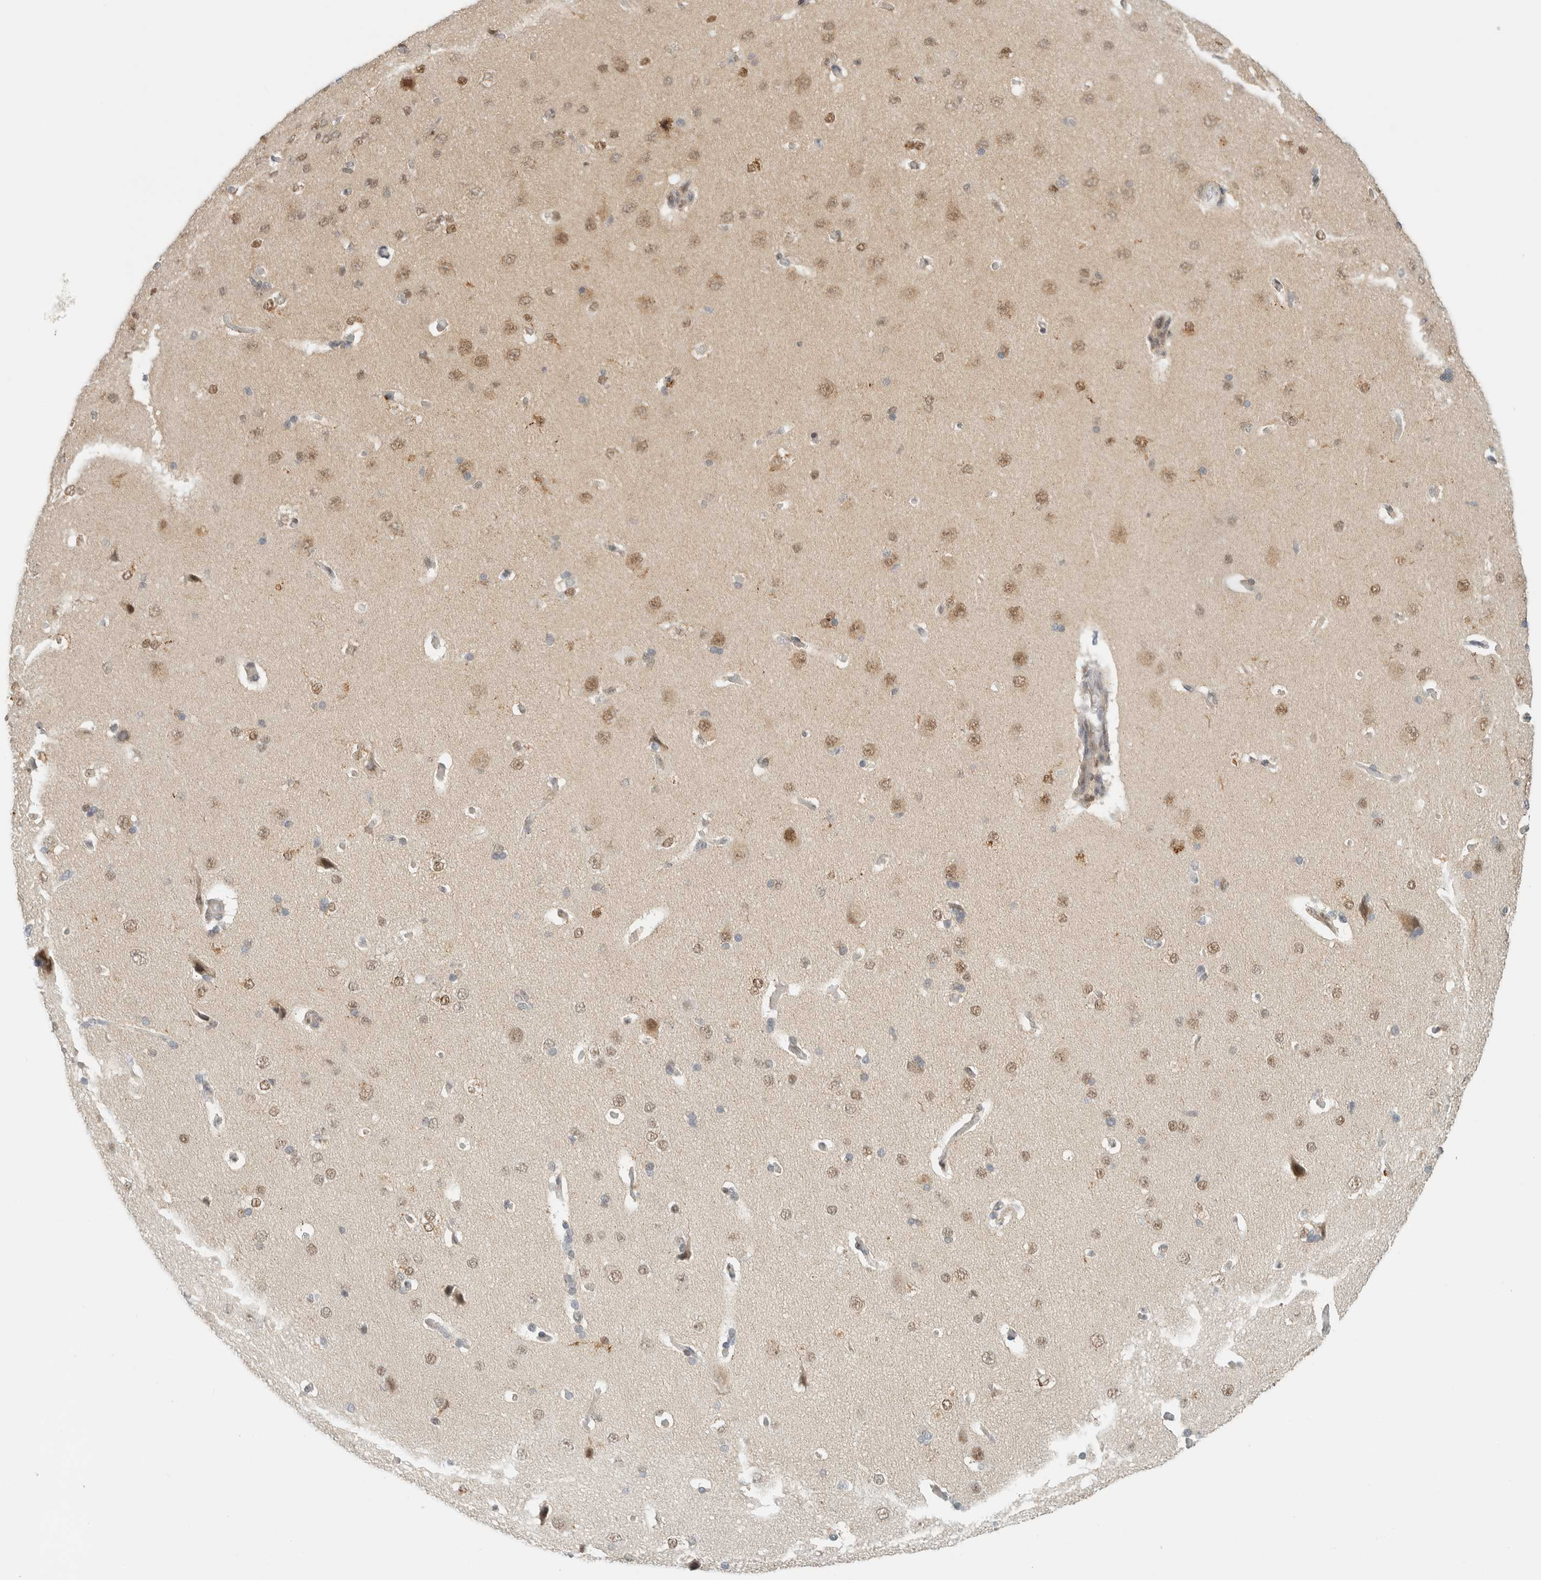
{"staining": {"intensity": "negative", "quantity": "none", "location": "none"}, "tissue": "cerebral cortex", "cell_type": "Endothelial cells", "image_type": "normal", "snomed": [{"axis": "morphology", "description": "Normal tissue, NOS"}, {"axis": "topography", "description": "Cerebral cortex"}], "caption": "This is a micrograph of IHC staining of unremarkable cerebral cortex, which shows no staining in endothelial cells.", "gene": "TFE3", "patient": {"sex": "male", "age": 62}}